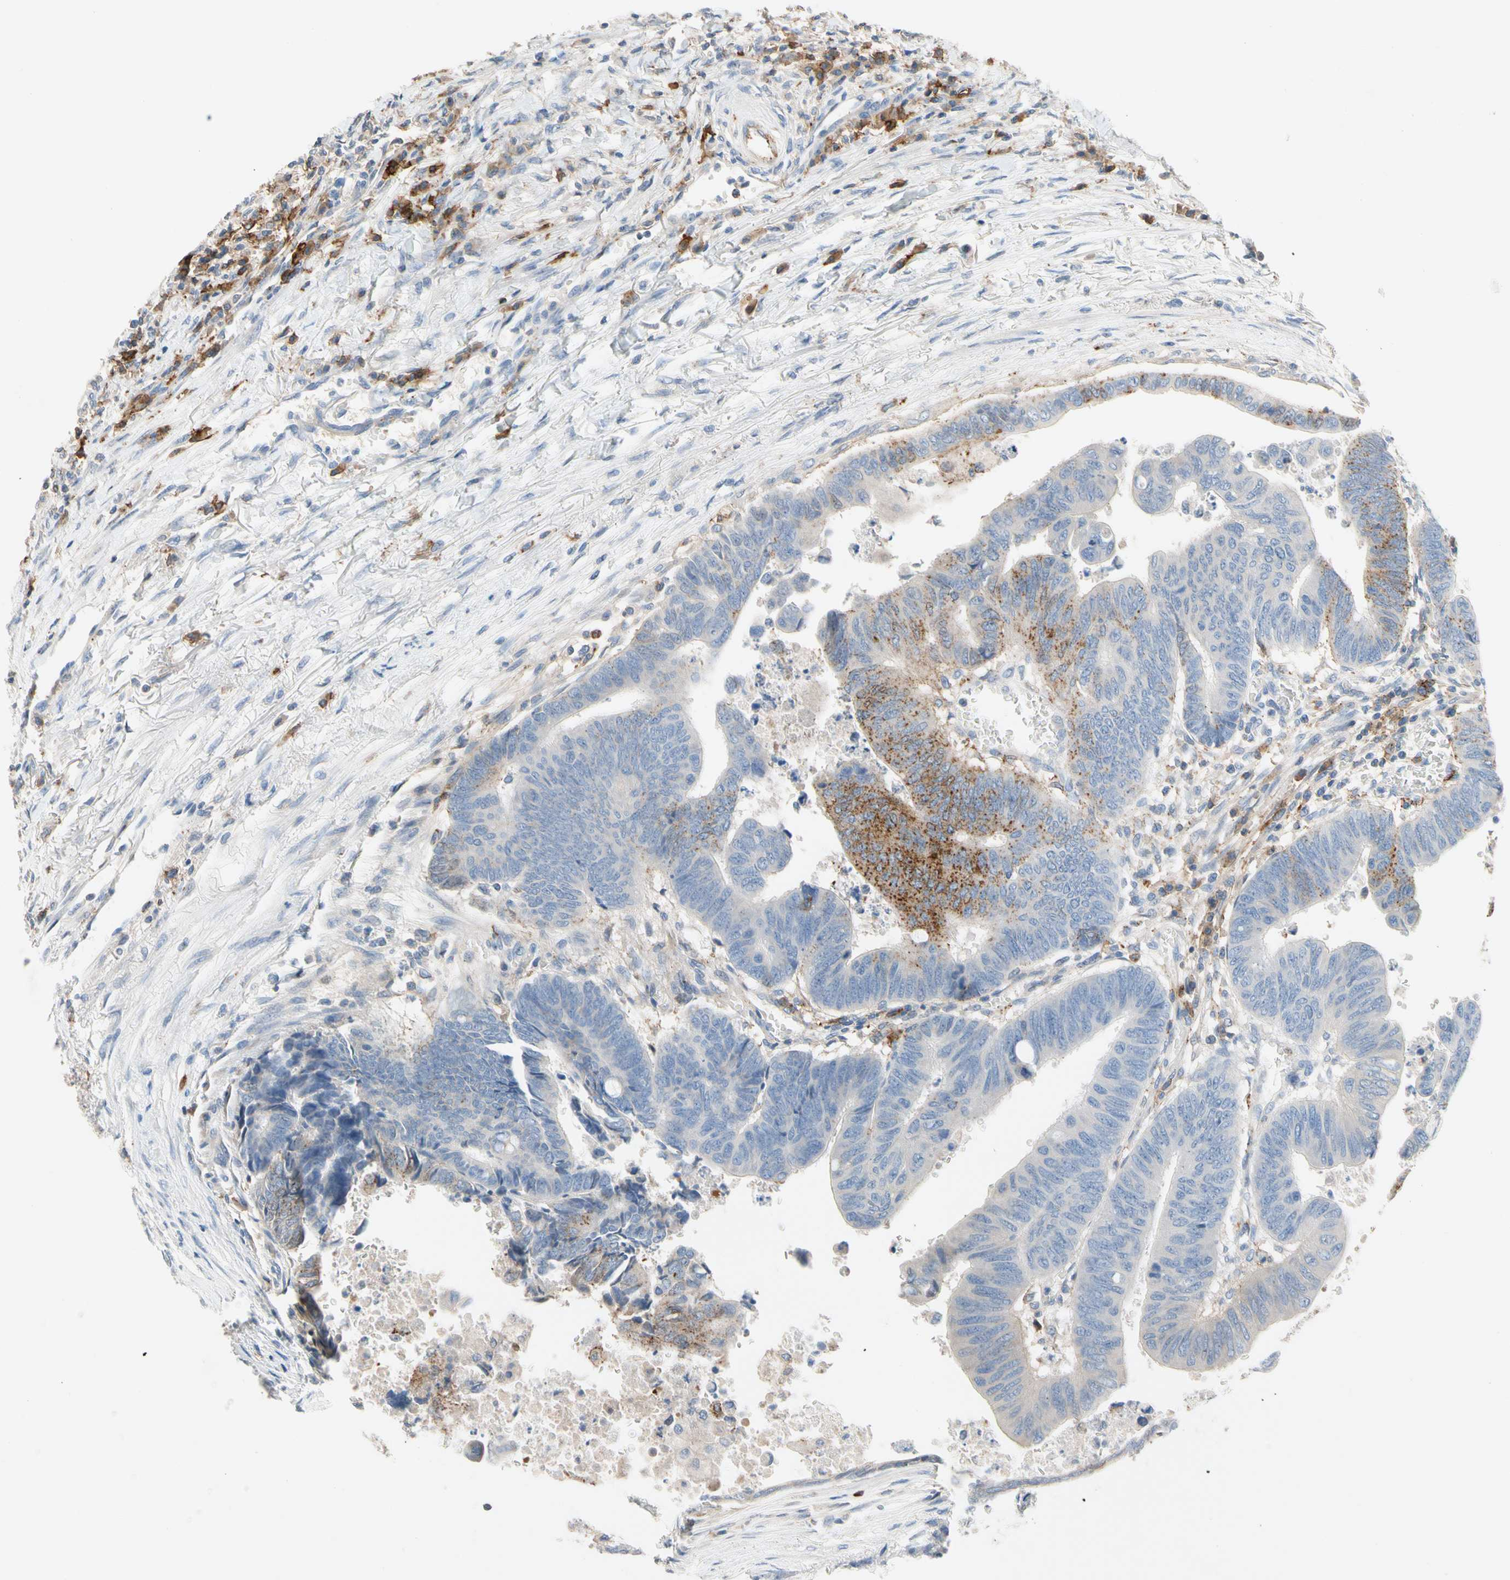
{"staining": {"intensity": "strong", "quantity": "<25%", "location": "cytoplasmic/membranous"}, "tissue": "colorectal cancer", "cell_type": "Tumor cells", "image_type": "cancer", "snomed": [{"axis": "morphology", "description": "Normal tissue, NOS"}, {"axis": "morphology", "description": "Adenocarcinoma, NOS"}, {"axis": "topography", "description": "Rectum"}, {"axis": "topography", "description": "Peripheral nerve tissue"}], "caption": "A micrograph showing strong cytoplasmic/membranous staining in about <25% of tumor cells in colorectal adenocarcinoma, as visualized by brown immunohistochemical staining.", "gene": "NDFIP2", "patient": {"sex": "male", "age": 92}}